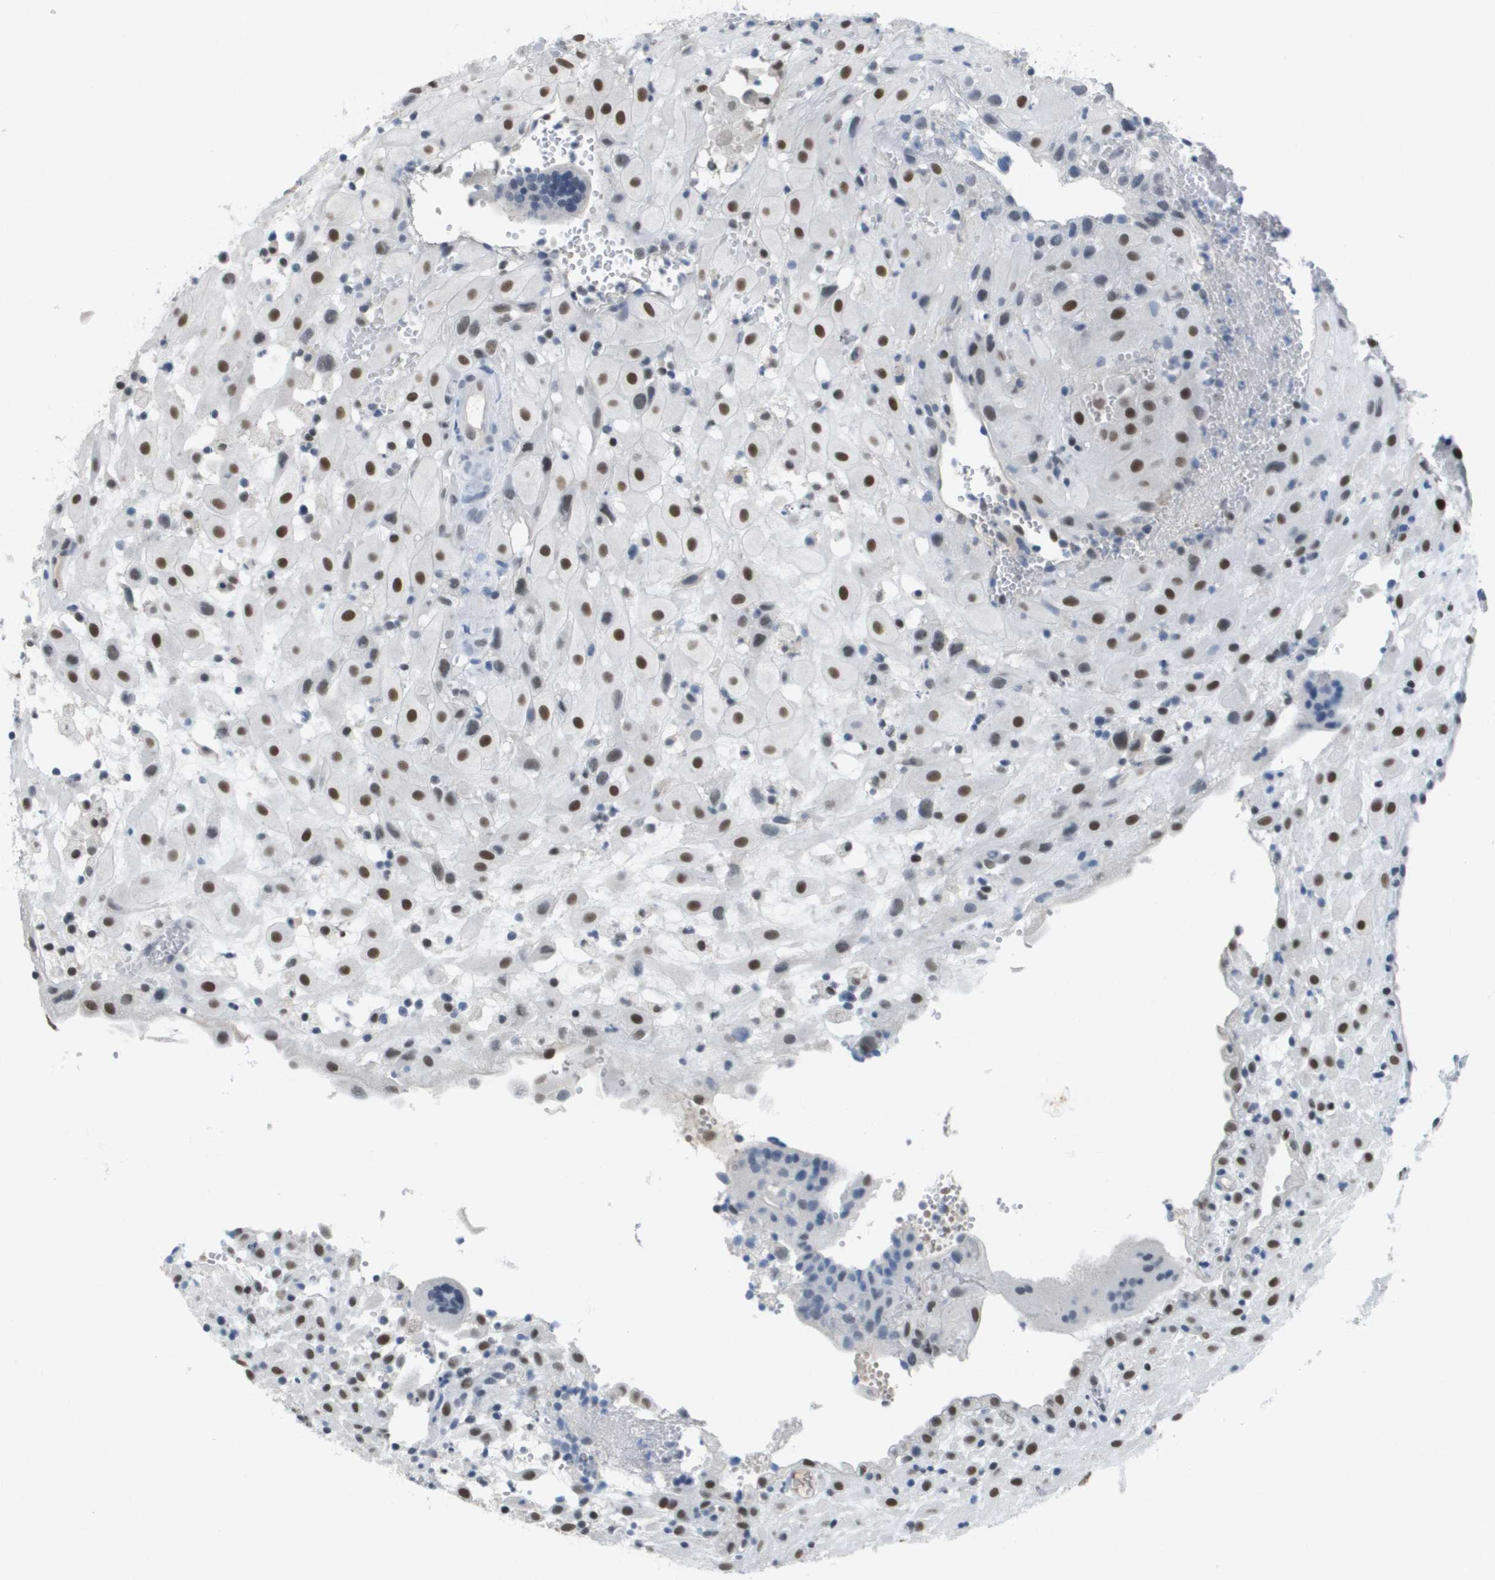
{"staining": {"intensity": "strong", "quantity": ">75%", "location": "nuclear"}, "tissue": "placenta", "cell_type": "Decidual cells", "image_type": "normal", "snomed": [{"axis": "morphology", "description": "Normal tissue, NOS"}, {"axis": "topography", "description": "Placenta"}], "caption": "Brown immunohistochemical staining in normal placenta exhibits strong nuclear staining in about >75% of decidual cells.", "gene": "TP53RK", "patient": {"sex": "female", "age": 18}}